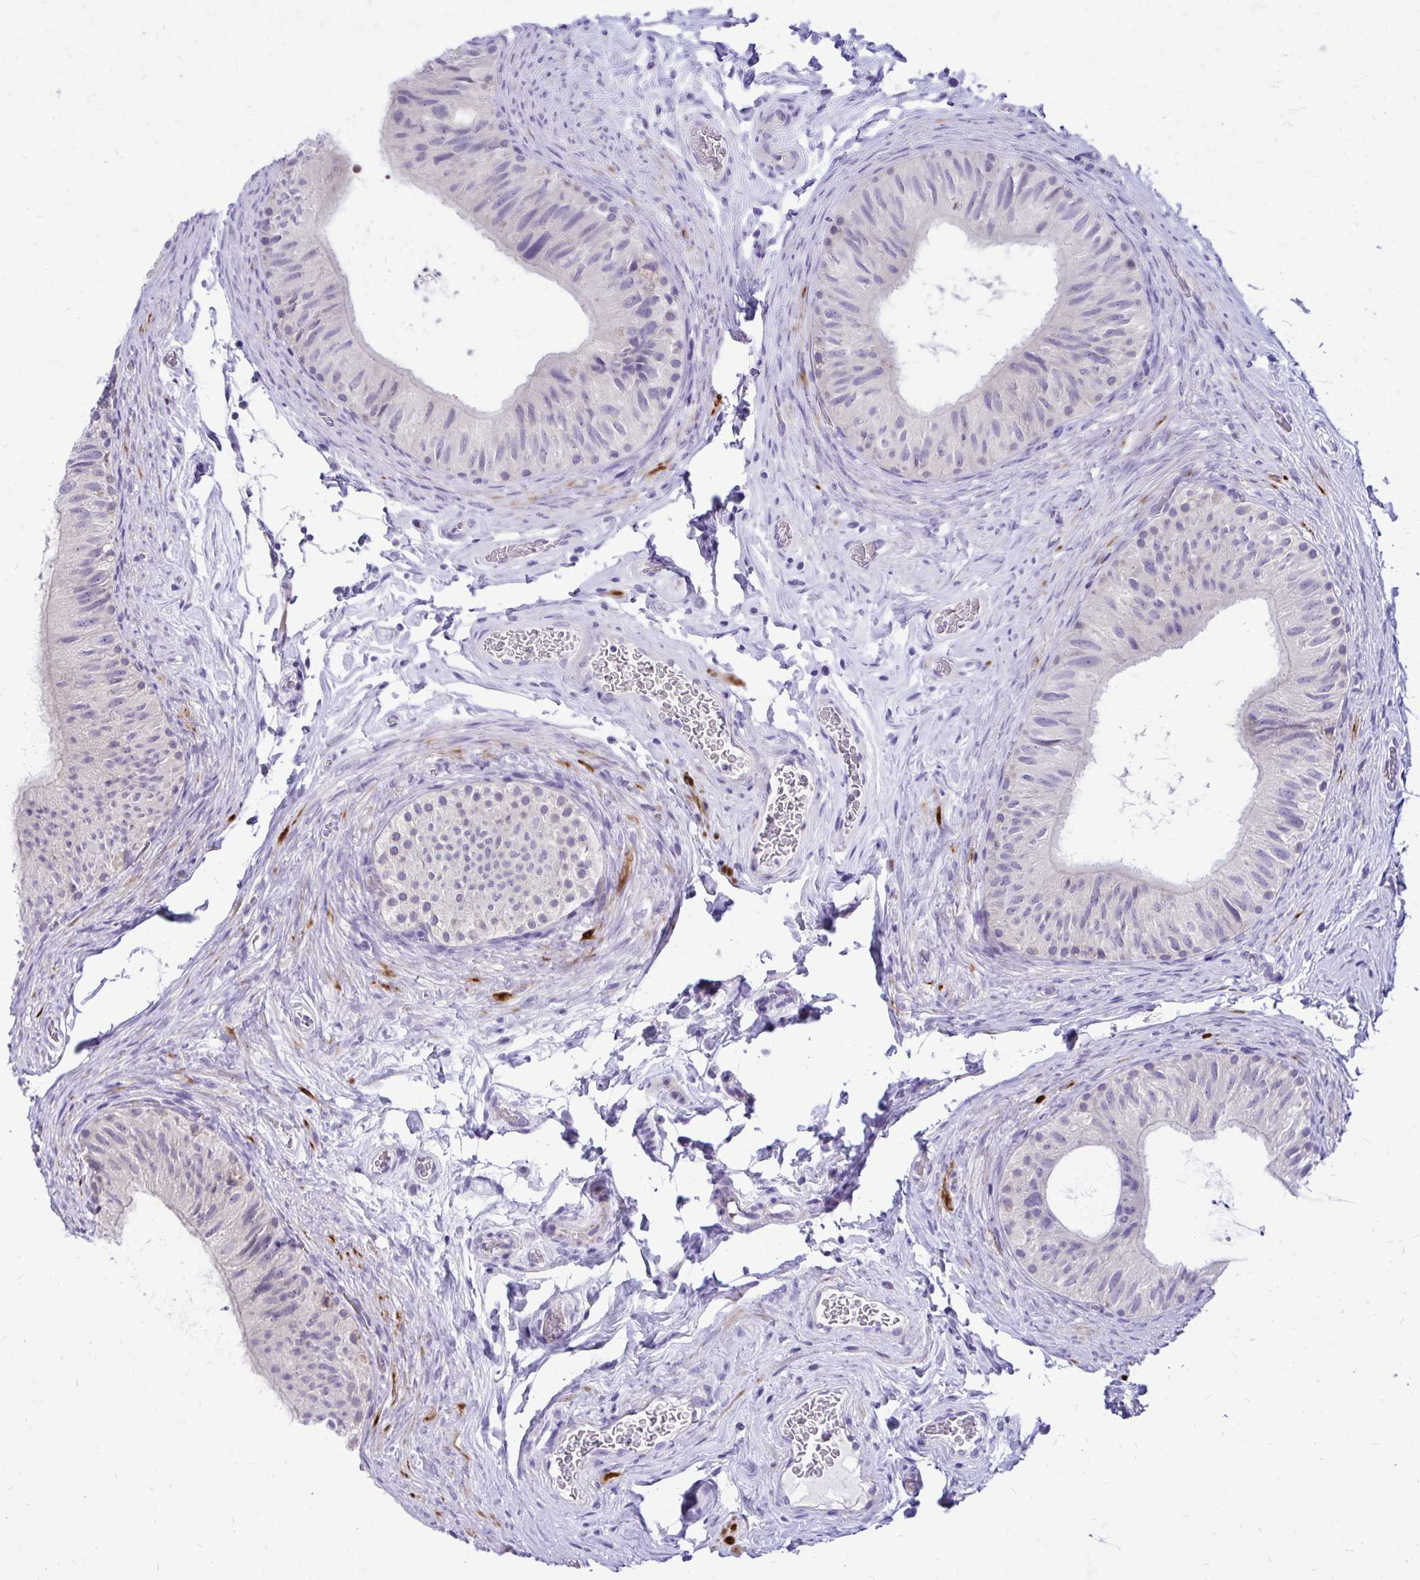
{"staining": {"intensity": "negative", "quantity": "none", "location": "none"}, "tissue": "epididymis", "cell_type": "Glandular cells", "image_type": "normal", "snomed": [{"axis": "morphology", "description": "Normal tissue, NOS"}, {"axis": "topography", "description": "Epididymis, spermatic cord, NOS"}, {"axis": "topography", "description": "Epididymis"}], "caption": "Immunohistochemical staining of benign human epididymis displays no significant positivity in glandular cells. Brightfield microscopy of IHC stained with DAB (3,3'-diaminobenzidine) (brown) and hematoxylin (blue), captured at high magnification.", "gene": "ZSWIM9", "patient": {"sex": "male", "age": 31}}